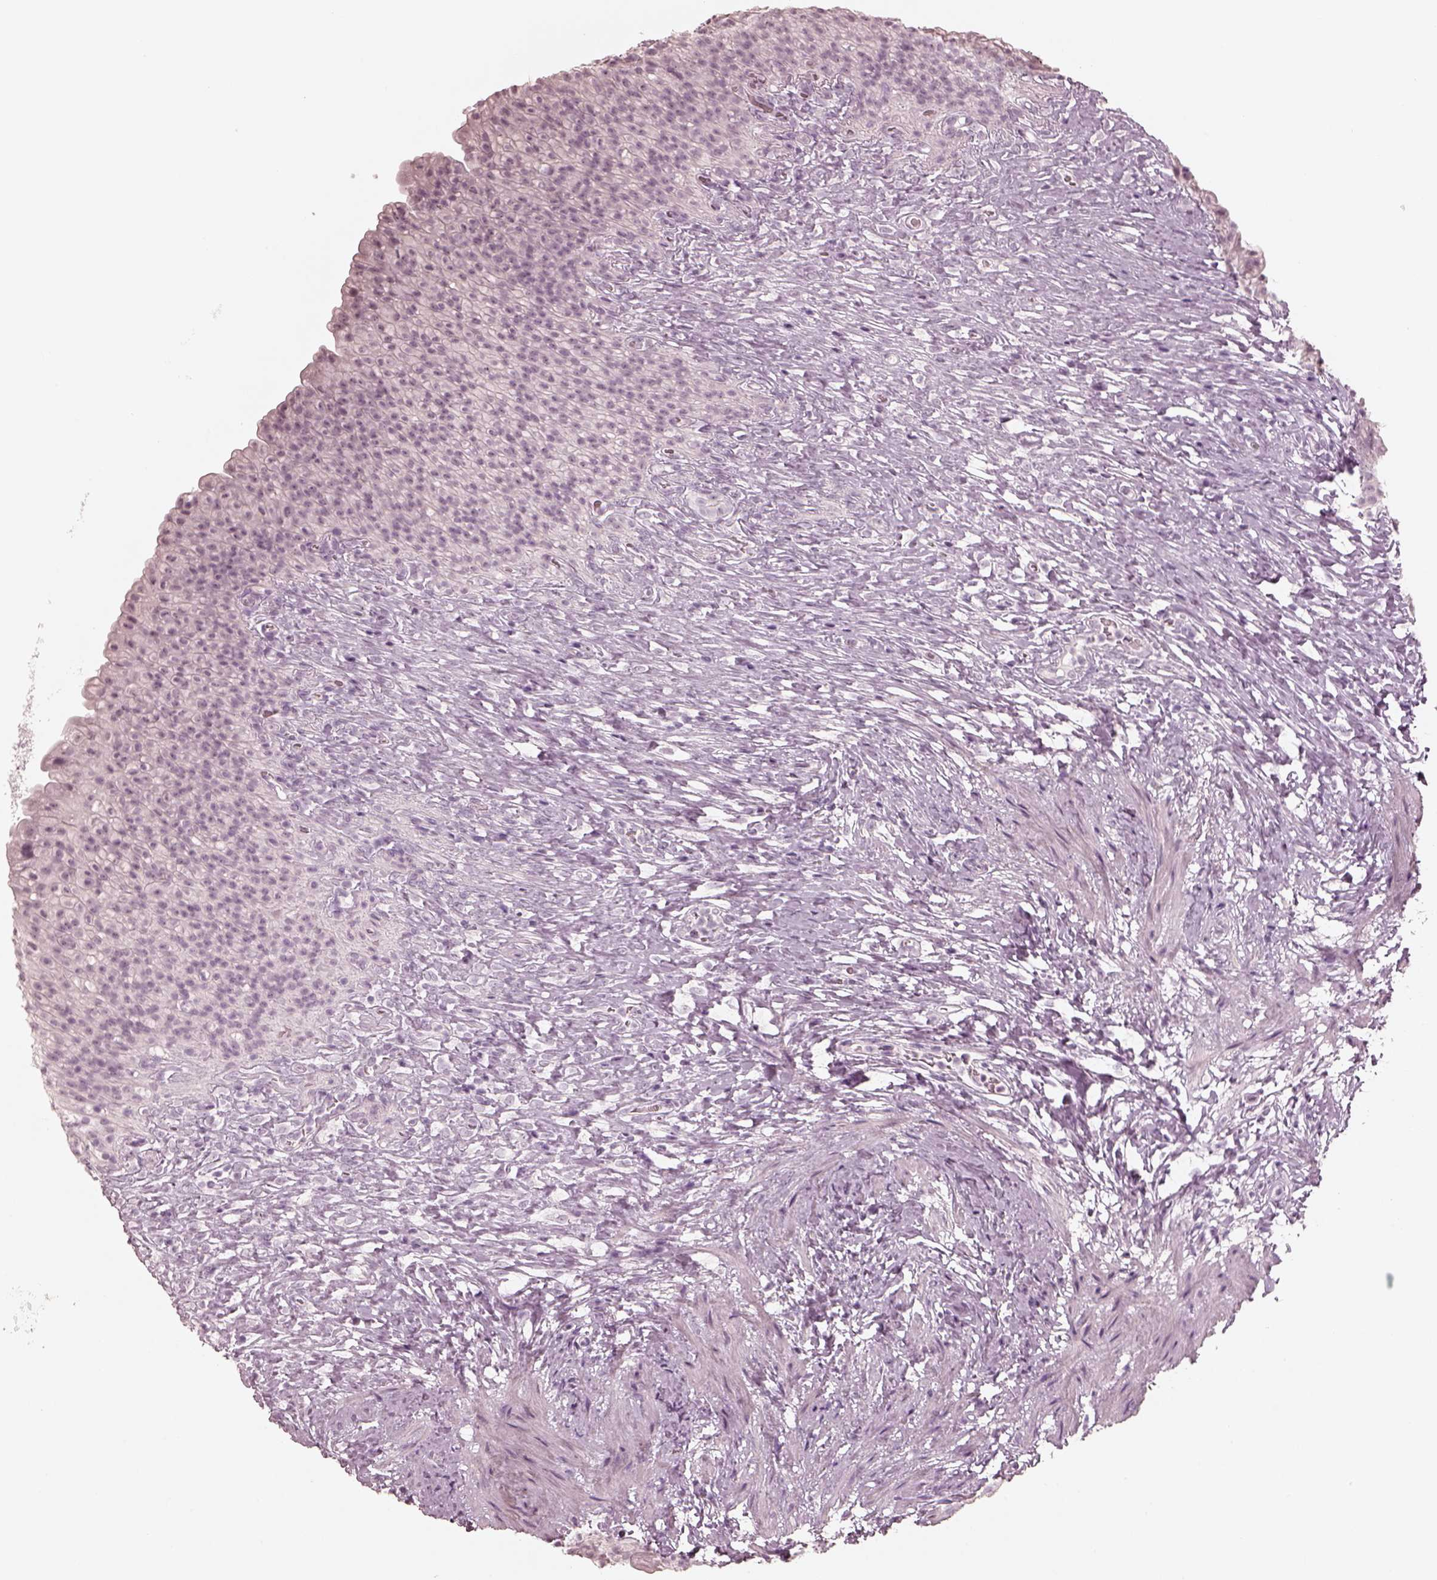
{"staining": {"intensity": "negative", "quantity": "none", "location": "none"}, "tissue": "urinary bladder", "cell_type": "Urothelial cells", "image_type": "normal", "snomed": [{"axis": "morphology", "description": "Normal tissue, NOS"}, {"axis": "topography", "description": "Urinary bladder"}, {"axis": "topography", "description": "Prostate"}], "caption": "The micrograph demonstrates no significant staining in urothelial cells of urinary bladder.", "gene": "CALR3", "patient": {"sex": "male", "age": 76}}